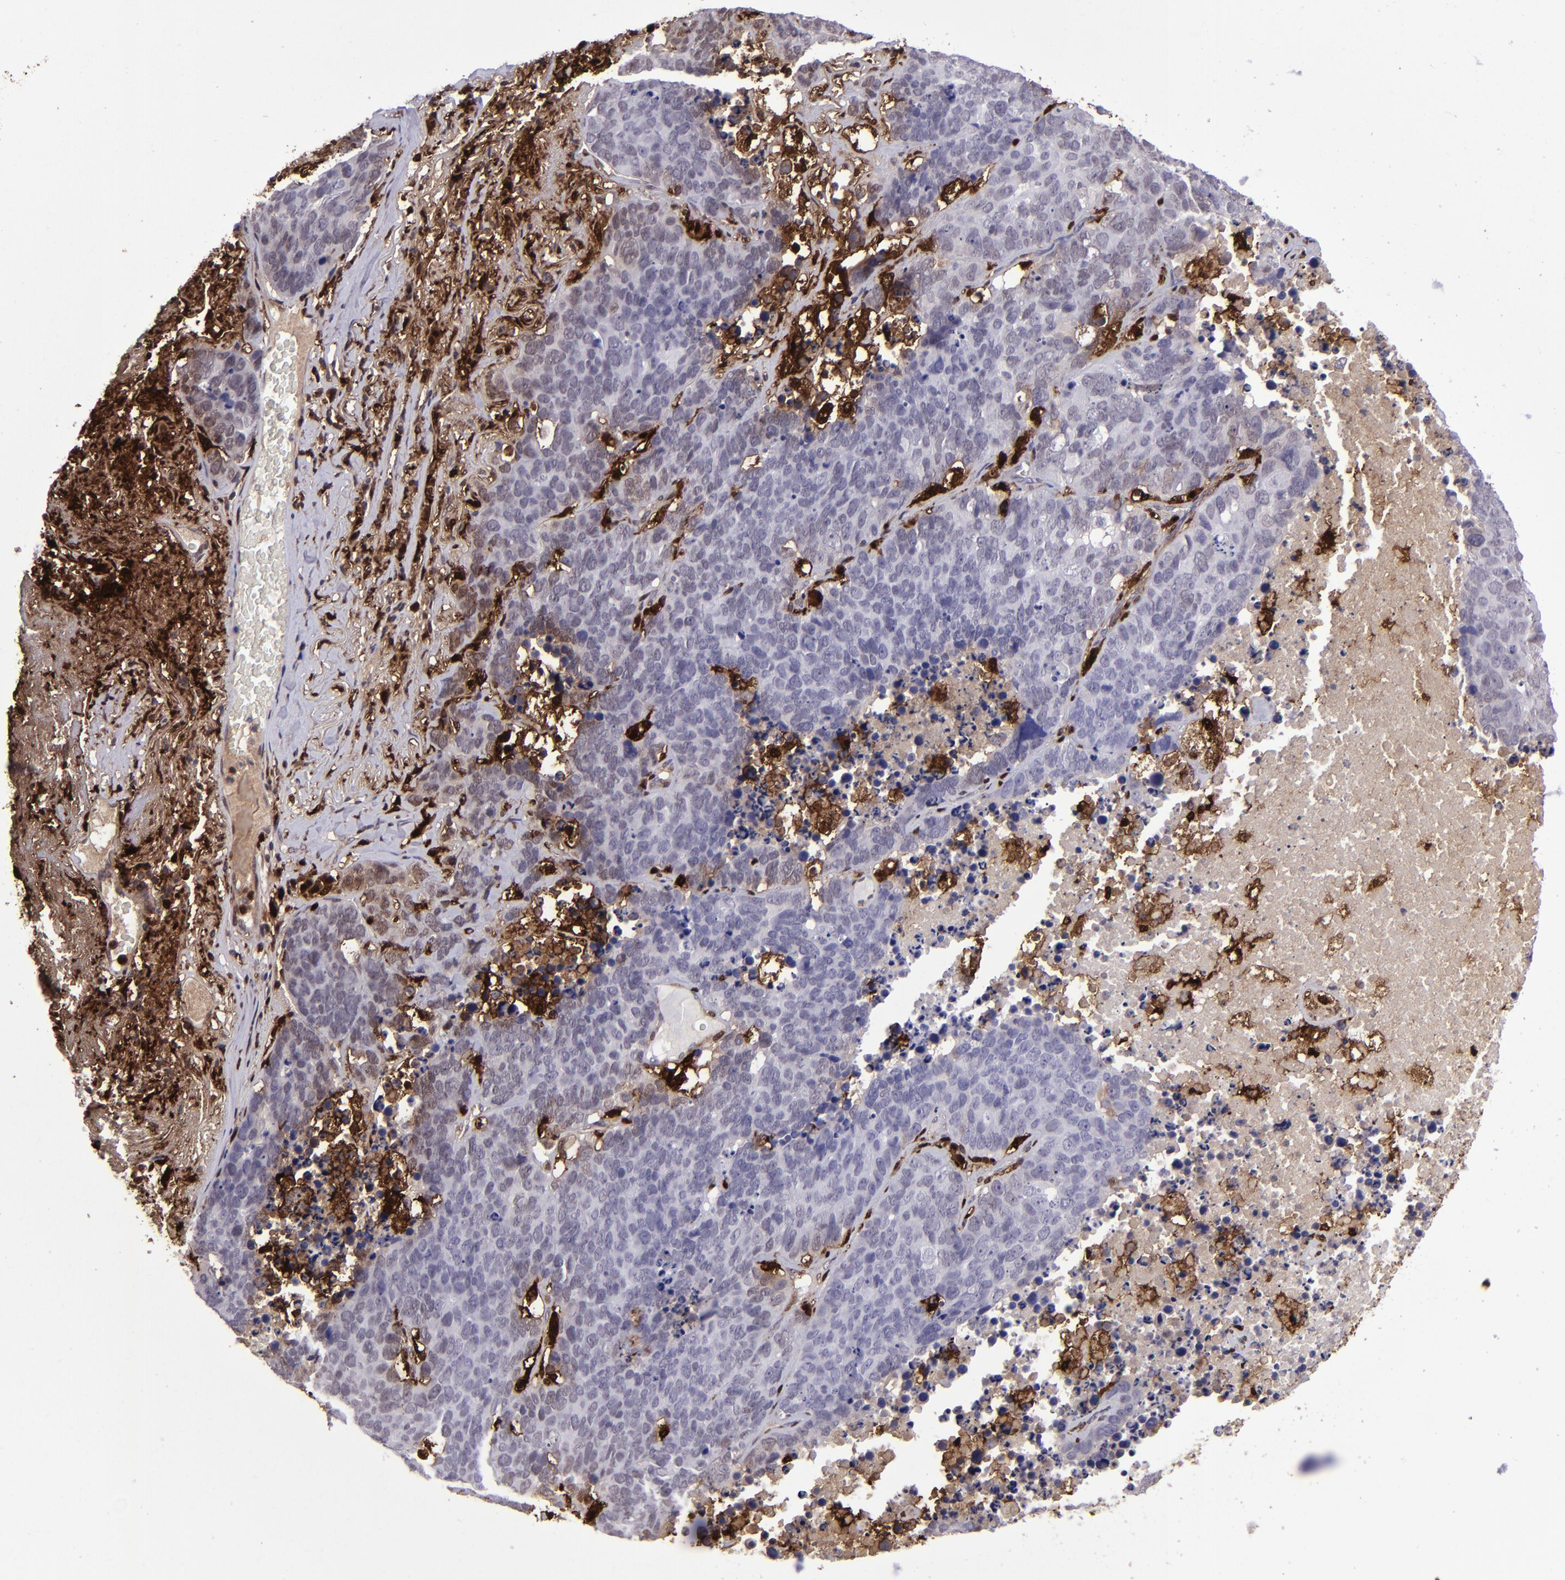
{"staining": {"intensity": "negative", "quantity": "none", "location": "none"}, "tissue": "lung cancer", "cell_type": "Tumor cells", "image_type": "cancer", "snomed": [{"axis": "morphology", "description": "Carcinoid, malignant, NOS"}, {"axis": "topography", "description": "Lung"}], "caption": "A high-resolution image shows immunohistochemistry (IHC) staining of malignant carcinoid (lung), which exhibits no significant expression in tumor cells.", "gene": "TYMP", "patient": {"sex": "male", "age": 60}}